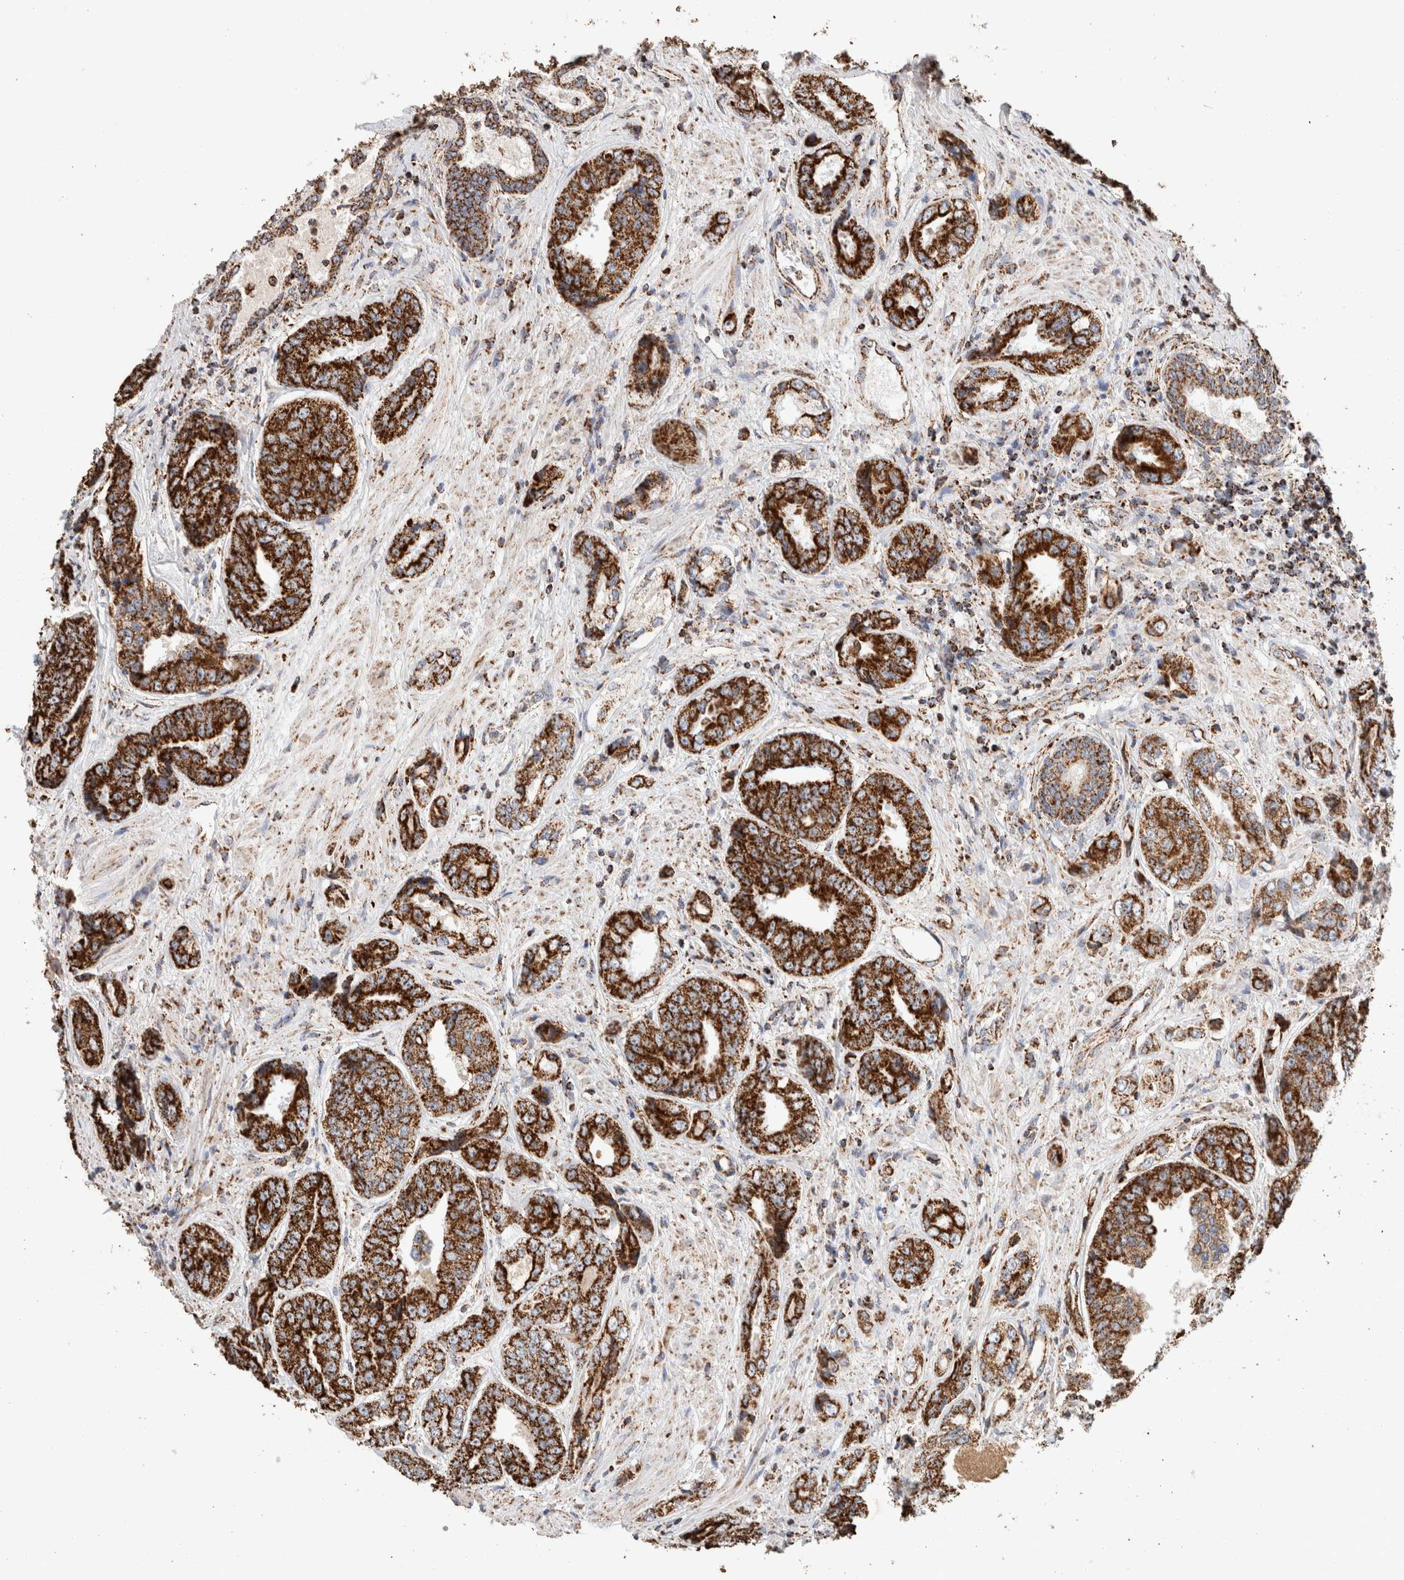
{"staining": {"intensity": "strong", "quantity": ">75%", "location": "cytoplasmic/membranous"}, "tissue": "prostate cancer", "cell_type": "Tumor cells", "image_type": "cancer", "snomed": [{"axis": "morphology", "description": "Adenocarcinoma, High grade"}, {"axis": "topography", "description": "Prostate"}], "caption": "Strong cytoplasmic/membranous protein staining is identified in about >75% of tumor cells in prostate cancer.", "gene": "C1QBP", "patient": {"sex": "male", "age": 61}}